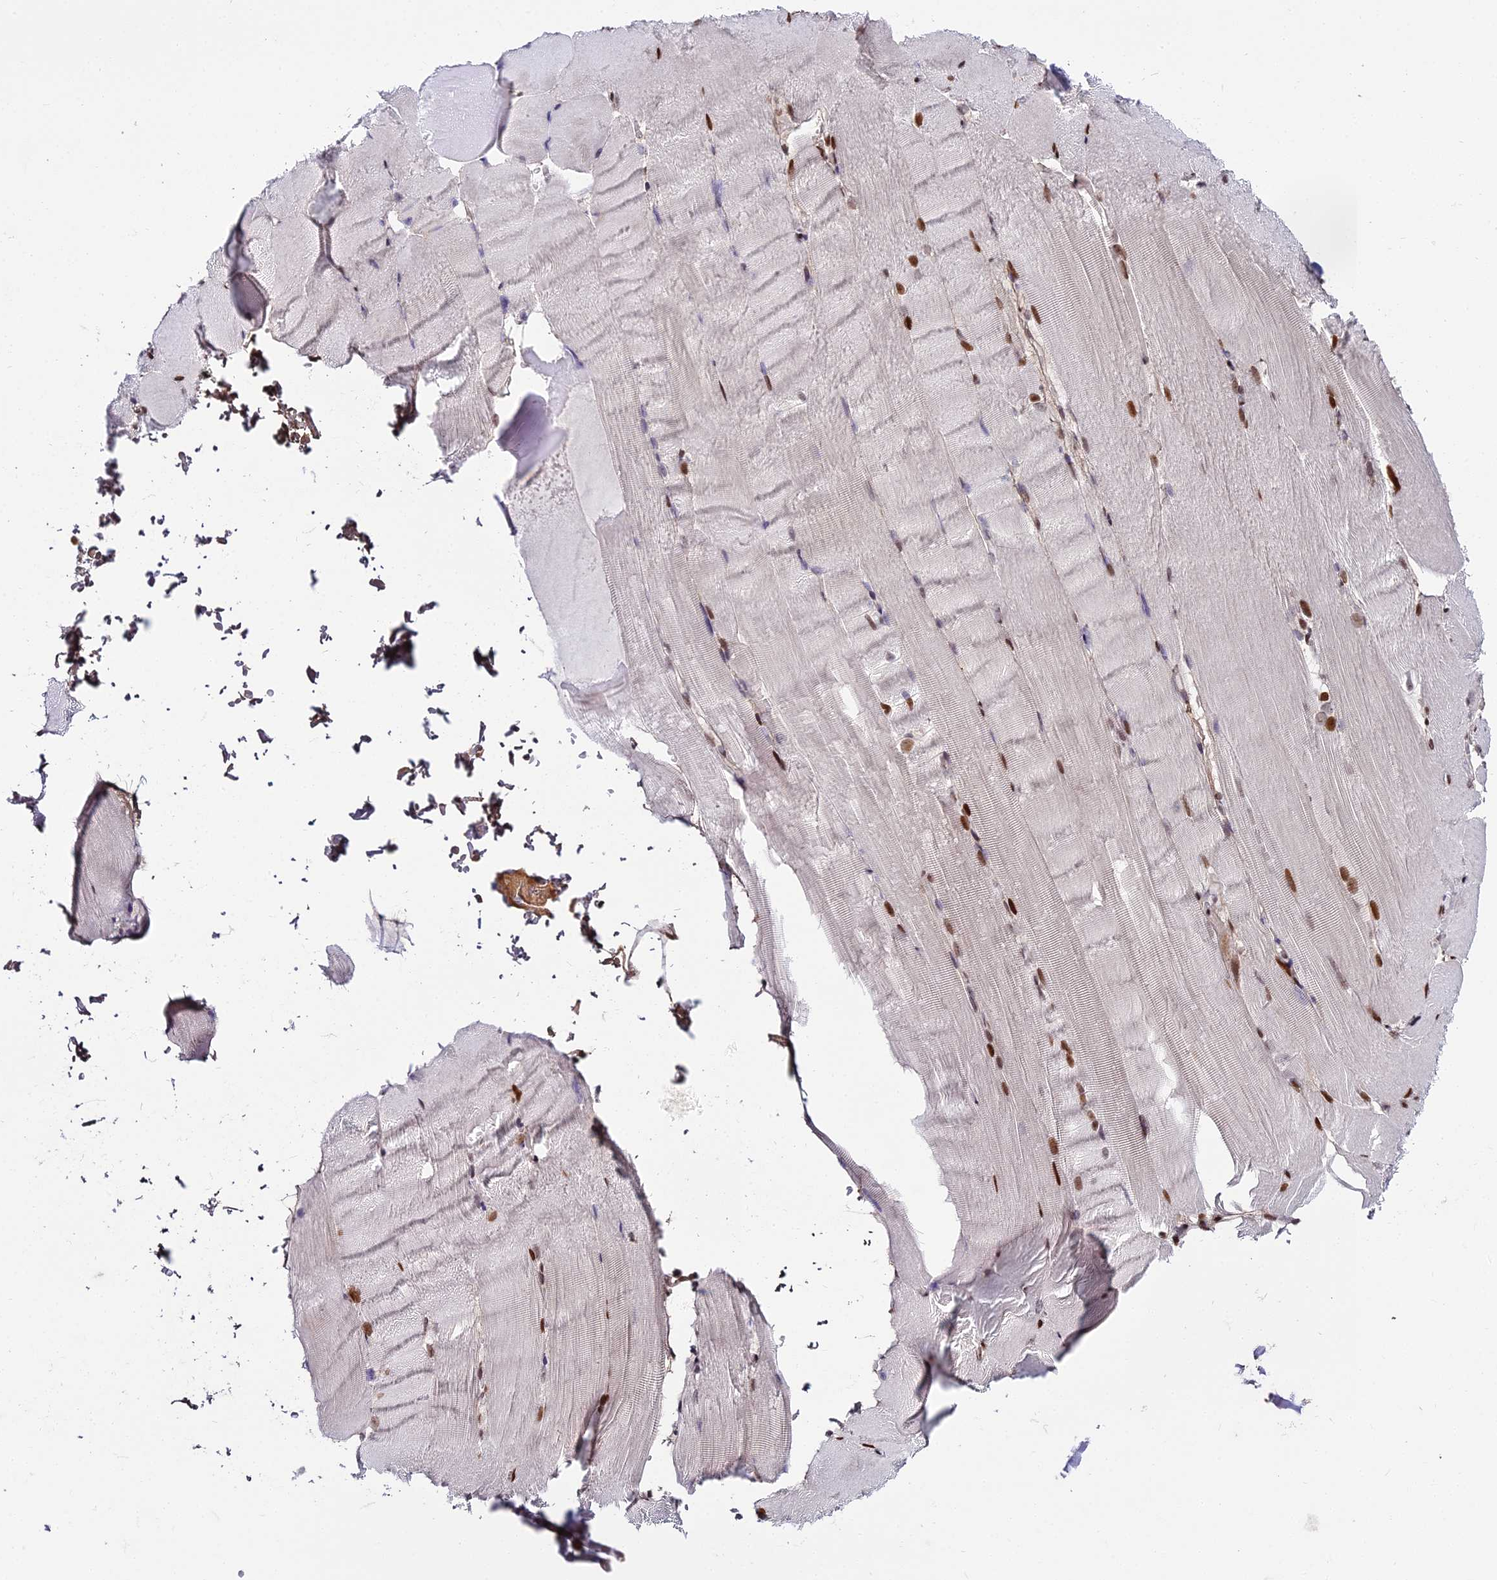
{"staining": {"intensity": "strong", "quantity": ">75%", "location": "nuclear"}, "tissue": "skeletal muscle", "cell_type": "Myocytes", "image_type": "normal", "snomed": [{"axis": "morphology", "description": "Normal tissue, NOS"}, {"axis": "topography", "description": "Skeletal muscle"}, {"axis": "topography", "description": "Parathyroid gland"}], "caption": "Normal skeletal muscle shows strong nuclear expression in about >75% of myocytes, visualized by immunohistochemistry.", "gene": "ZNF707", "patient": {"sex": "female", "age": 37}}